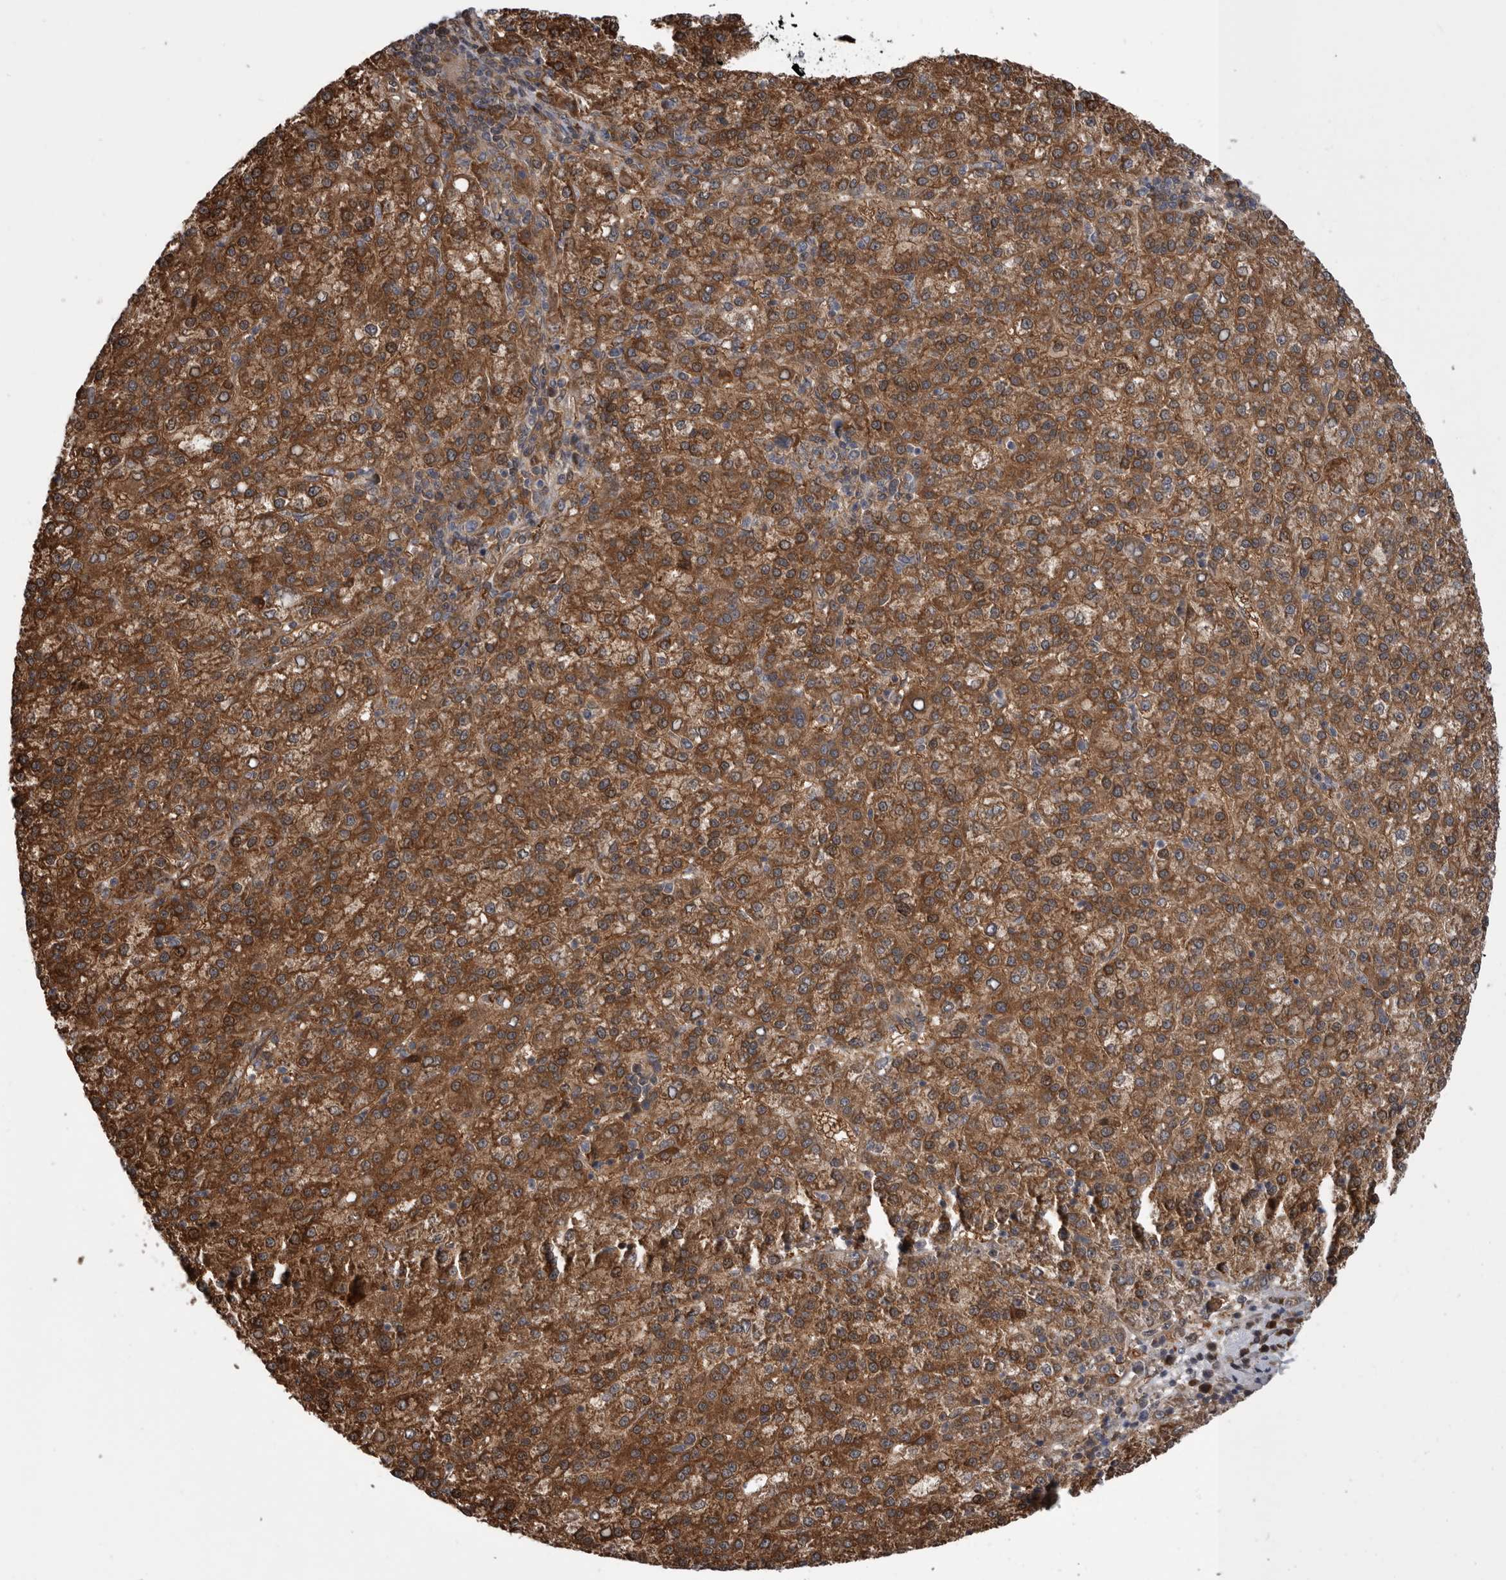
{"staining": {"intensity": "strong", "quantity": ">75%", "location": "cytoplasmic/membranous"}, "tissue": "liver cancer", "cell_type": "Tumor cells", "image_type": "cancer", "snomed": [{"axis": "morphology", "description": "Carcinoma, Hepatocellular, NOS"}, {"axis": "topography", "description": "Liver"}], "caption": "IHC photomicrograph of liver cancer stained for a protein (brown), which displays high levels of strong cytoplasmic/membranous expression in approximately >75% of tumor cells.", "gene": "RAB3GAP2", "patient": {"sex": "female", "age": 58}}